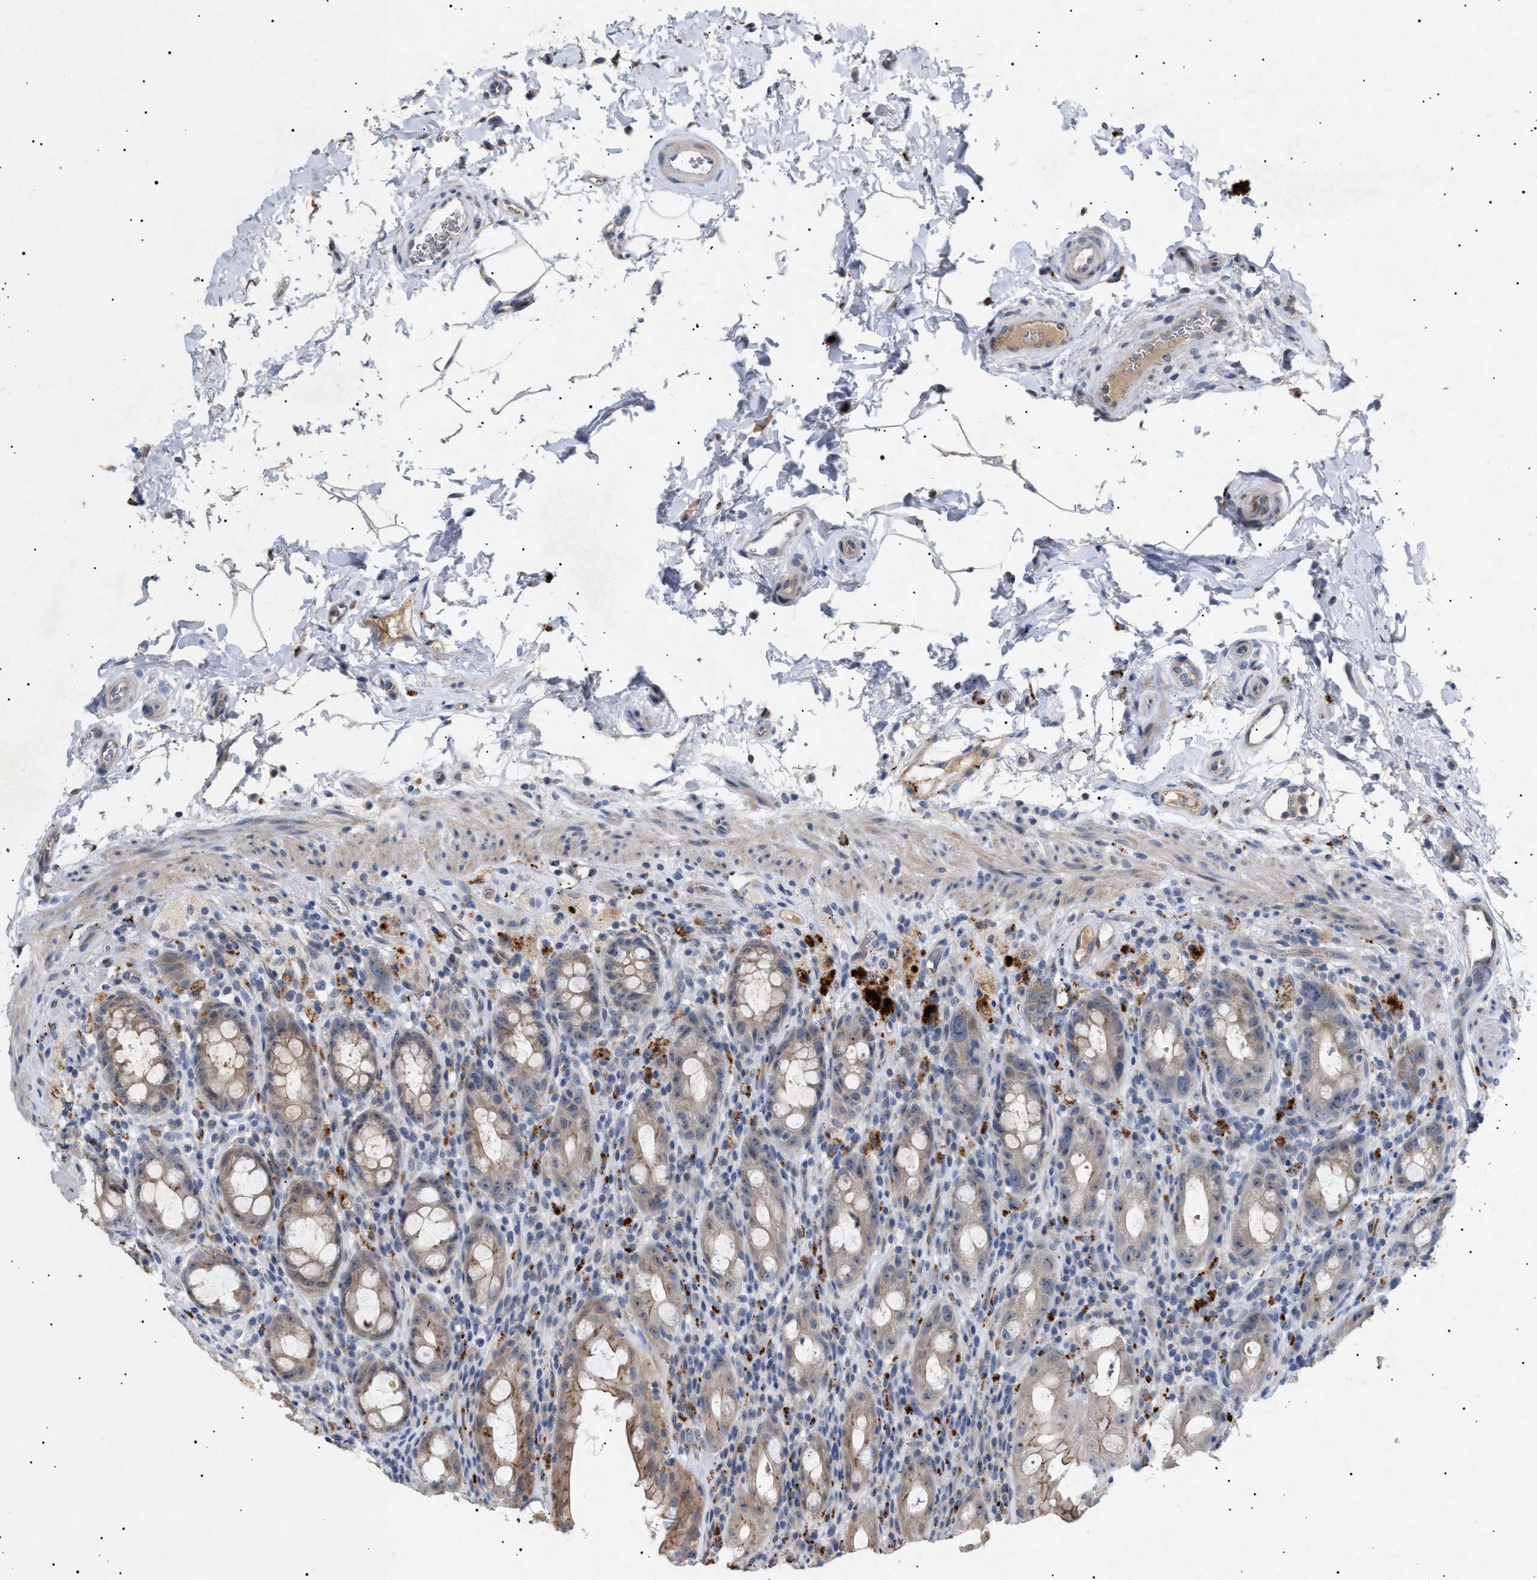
{"staining": {"intensity": "weak", "quantity": "25%-75%", "location": "cytoplasmic/membranous"}, "tissue": "rectum", "cell_type": "Glandular cells", "image_type": "normal", "snomed": [{"axis": "morphology", "description": "Normal tissue, NOS"}, {"axis": "topography", "description": "Rectum"}], "caption": "High-power microscopy captured an IHC photomicrograph of unremarkable rectum, revealing weak cytoplasmic/membranous expression in approximately 25%-75% of glandular cells. (IHC, brightfield microscopy, high magnification).", "gene": "SIRT5", "patient": {"sex": "male", "age": 44}}